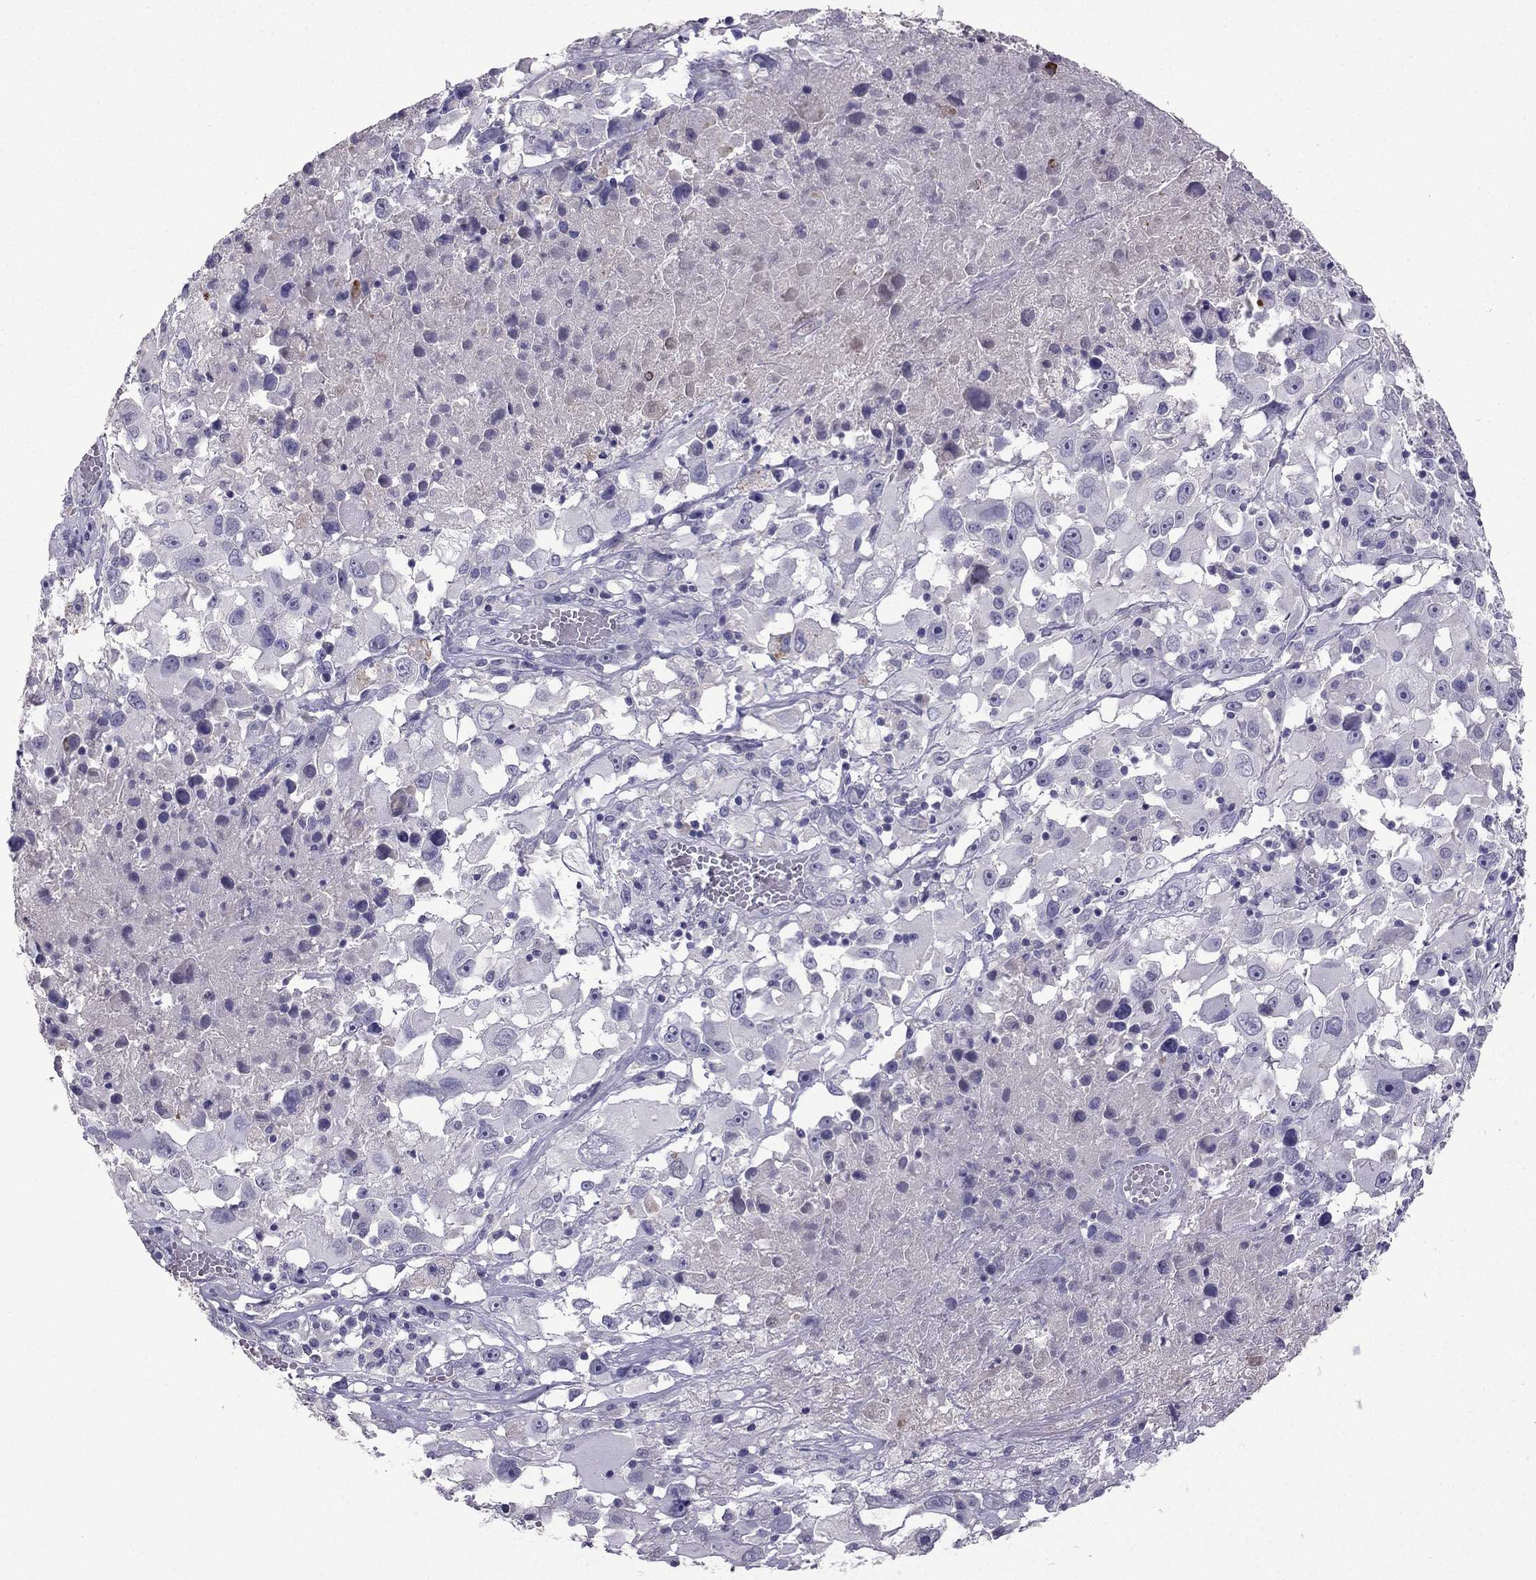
{"staining": {"intensity": "negative", "quantity": "none", "location": "none"}, "tissue": "melanoma", "cell_type": "Tumor cells", "image_type": "cancer", "snomed": [{"axis": "morphology", "description": "Malignant melanoma, Metastatic site"}, {"axis": "topography", "description": "Soft tissue"}], "caption": "Immunohistochemical staining of malignant melanoma (metastatic site) shows no significant expression in tumor cells.", "gene": "SCG5", "patient": {"sex": "male", "age": 50}}